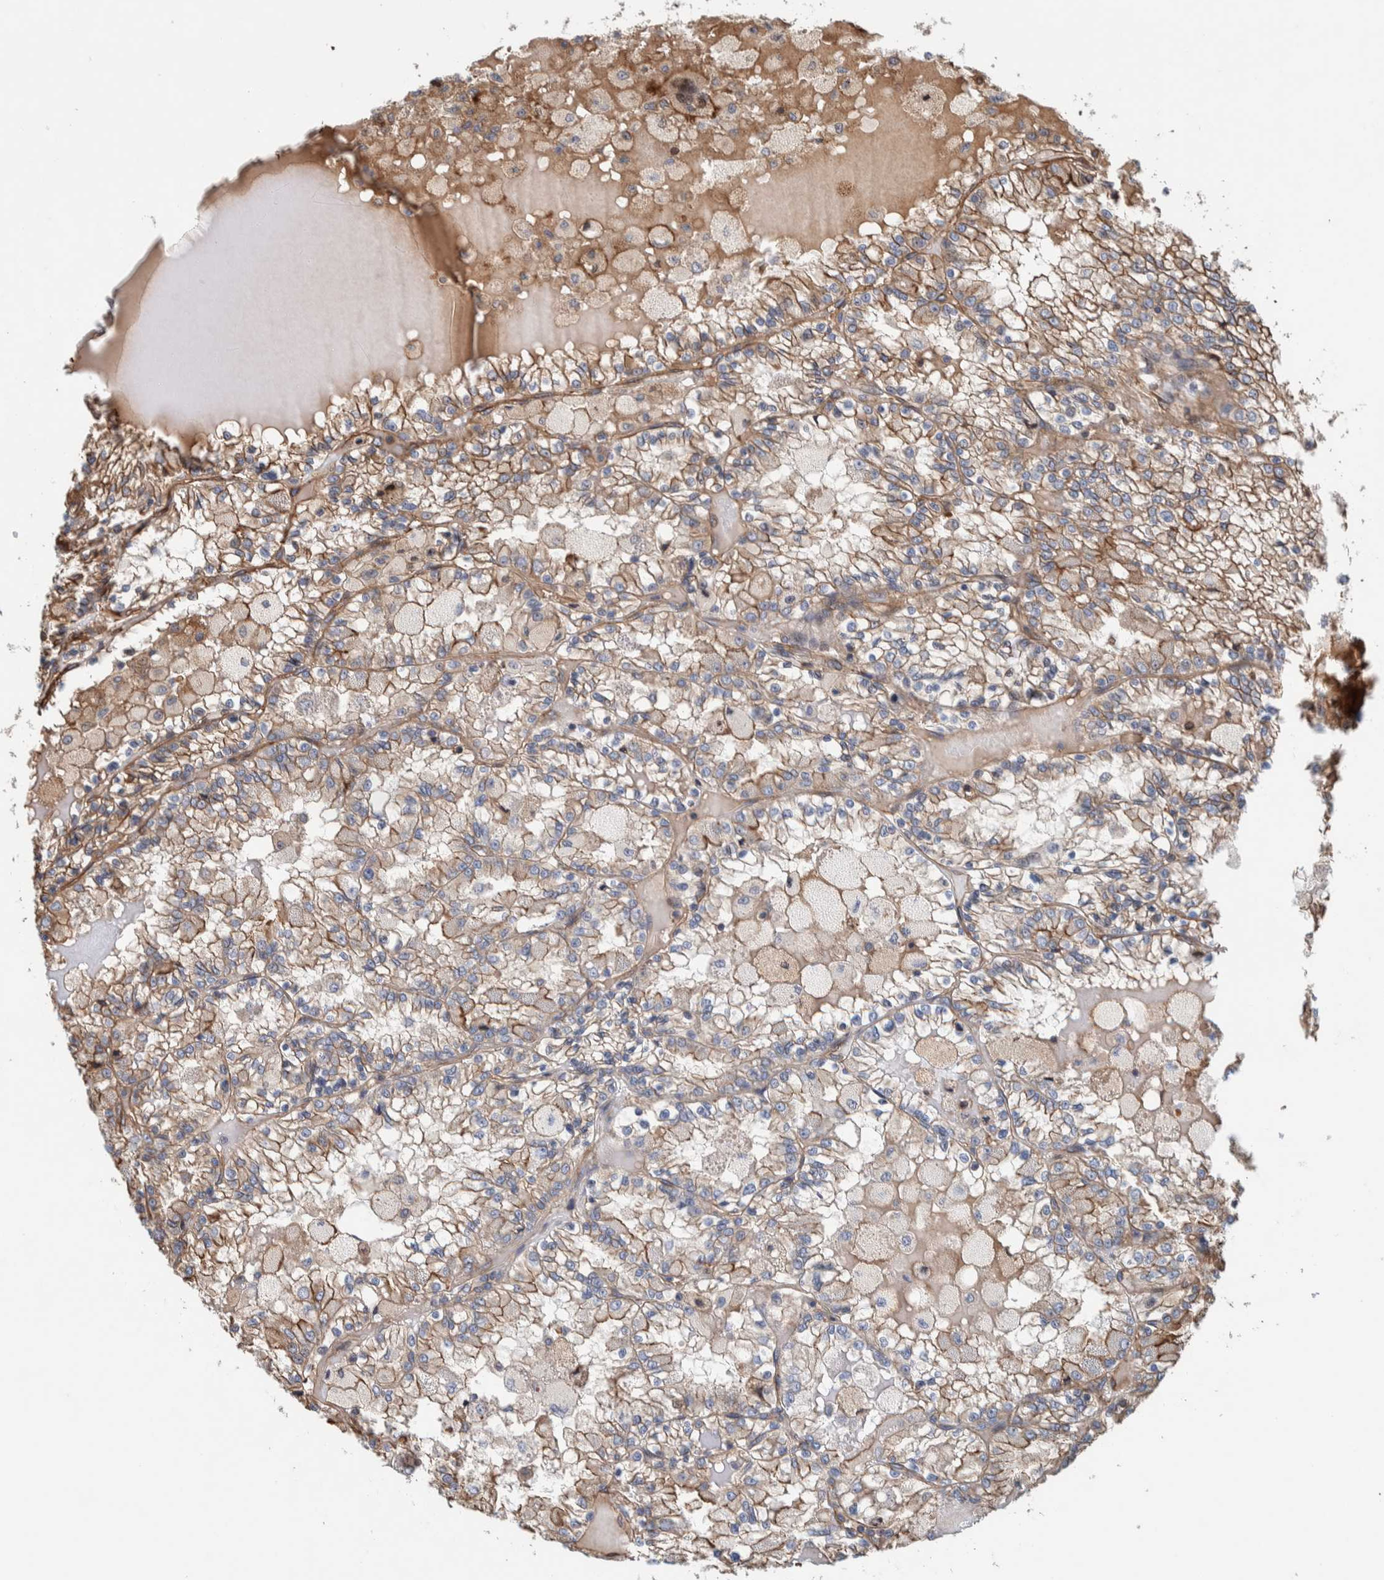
{"staining": {"intensity": "weak", "quantity": "25%-75%", "location": "cytoplasmic/membranous"}, "tissue": "renal cancer", "cell_type": "Tumor cells", "image_type": "cancer", "snomed": [{"axis": "morphology", "description": "Adenocarcinoma, NOS"}, {"axis": "topography", "description": "Kidney"}], "caption": "The micrograph shows staining of renal cancer, revealing weak cytoplasmic/membranous protein staining (brown color) within tumor cells.", "gene": "PKD1L1", "patient": {"sex": "female", "age": 56}}